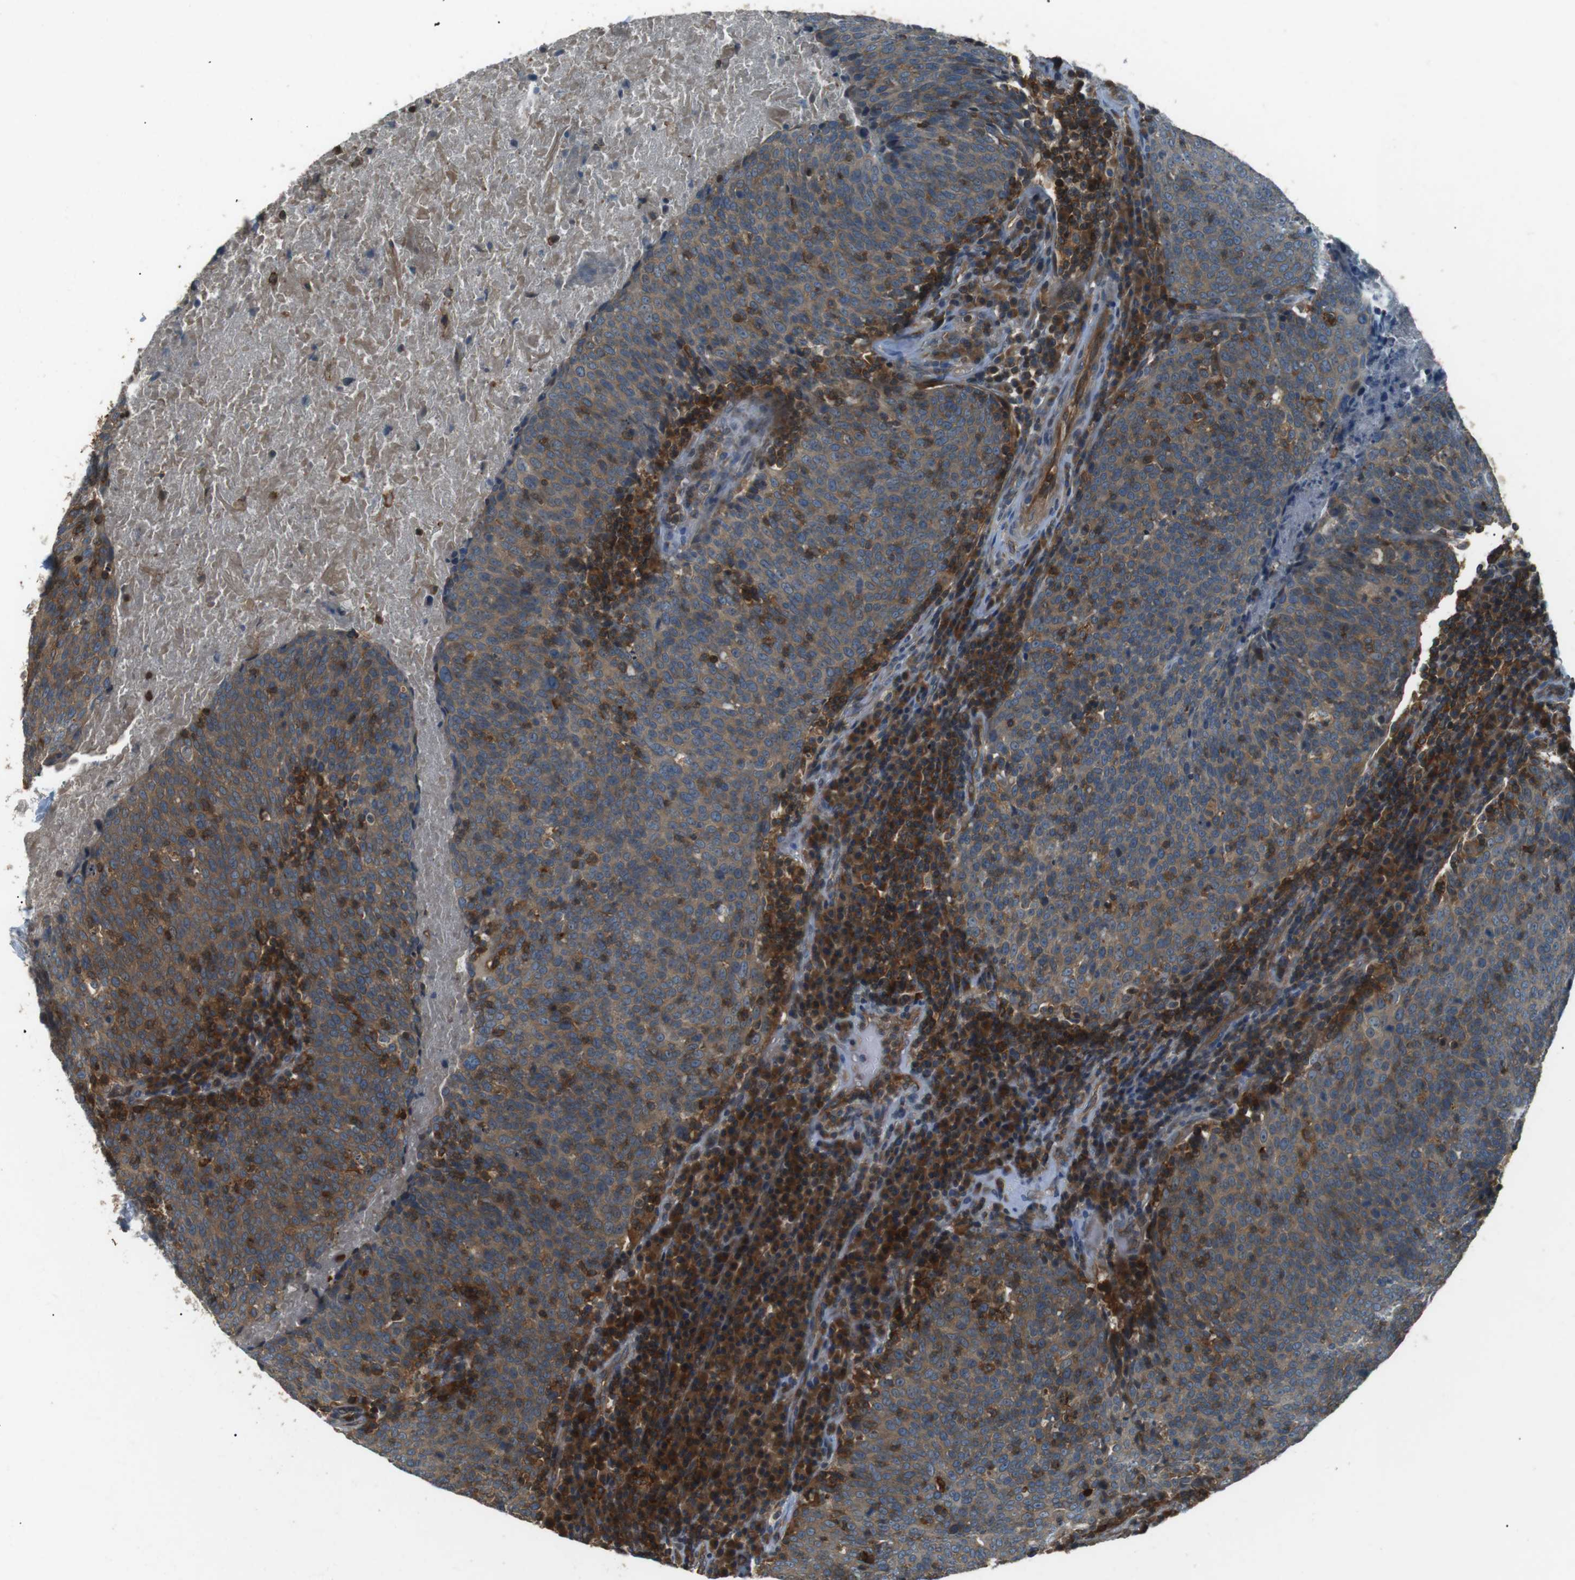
{"staining": {"intensity": "moderate", "quantity": ">75%", "location": "cytoplasmic/membranous"}, "tissue": "head and neck cancer", "cell_type": "Tumor cells", "image_type": "cancer", "snomed": [{"axis": "morphology", "description": "Squamous cell carcinoma, NOS"}, {"axis": "morphology", "description": "Squamous cell carcinoma, metastatic, NOS"}, {"axis": "topography", "description": "Lymph node"}, {"axis": "topography", "description": "Head-Neck"}], "caption": "High-power microscopy captured an IHC photomicrograph of metastatic squamous cell carcinoma (head and neck), revealing moderate cytoplasmic/membranous expression in approximately >75% of tumor cells. The staining was performed using DAB to visualize the protein expression in brown, while the nuclei were stained in blue with hematoxylin (Magnification: 20x).", "gene": "GPR161", "patient": {"sex": "male", "age": 62}}